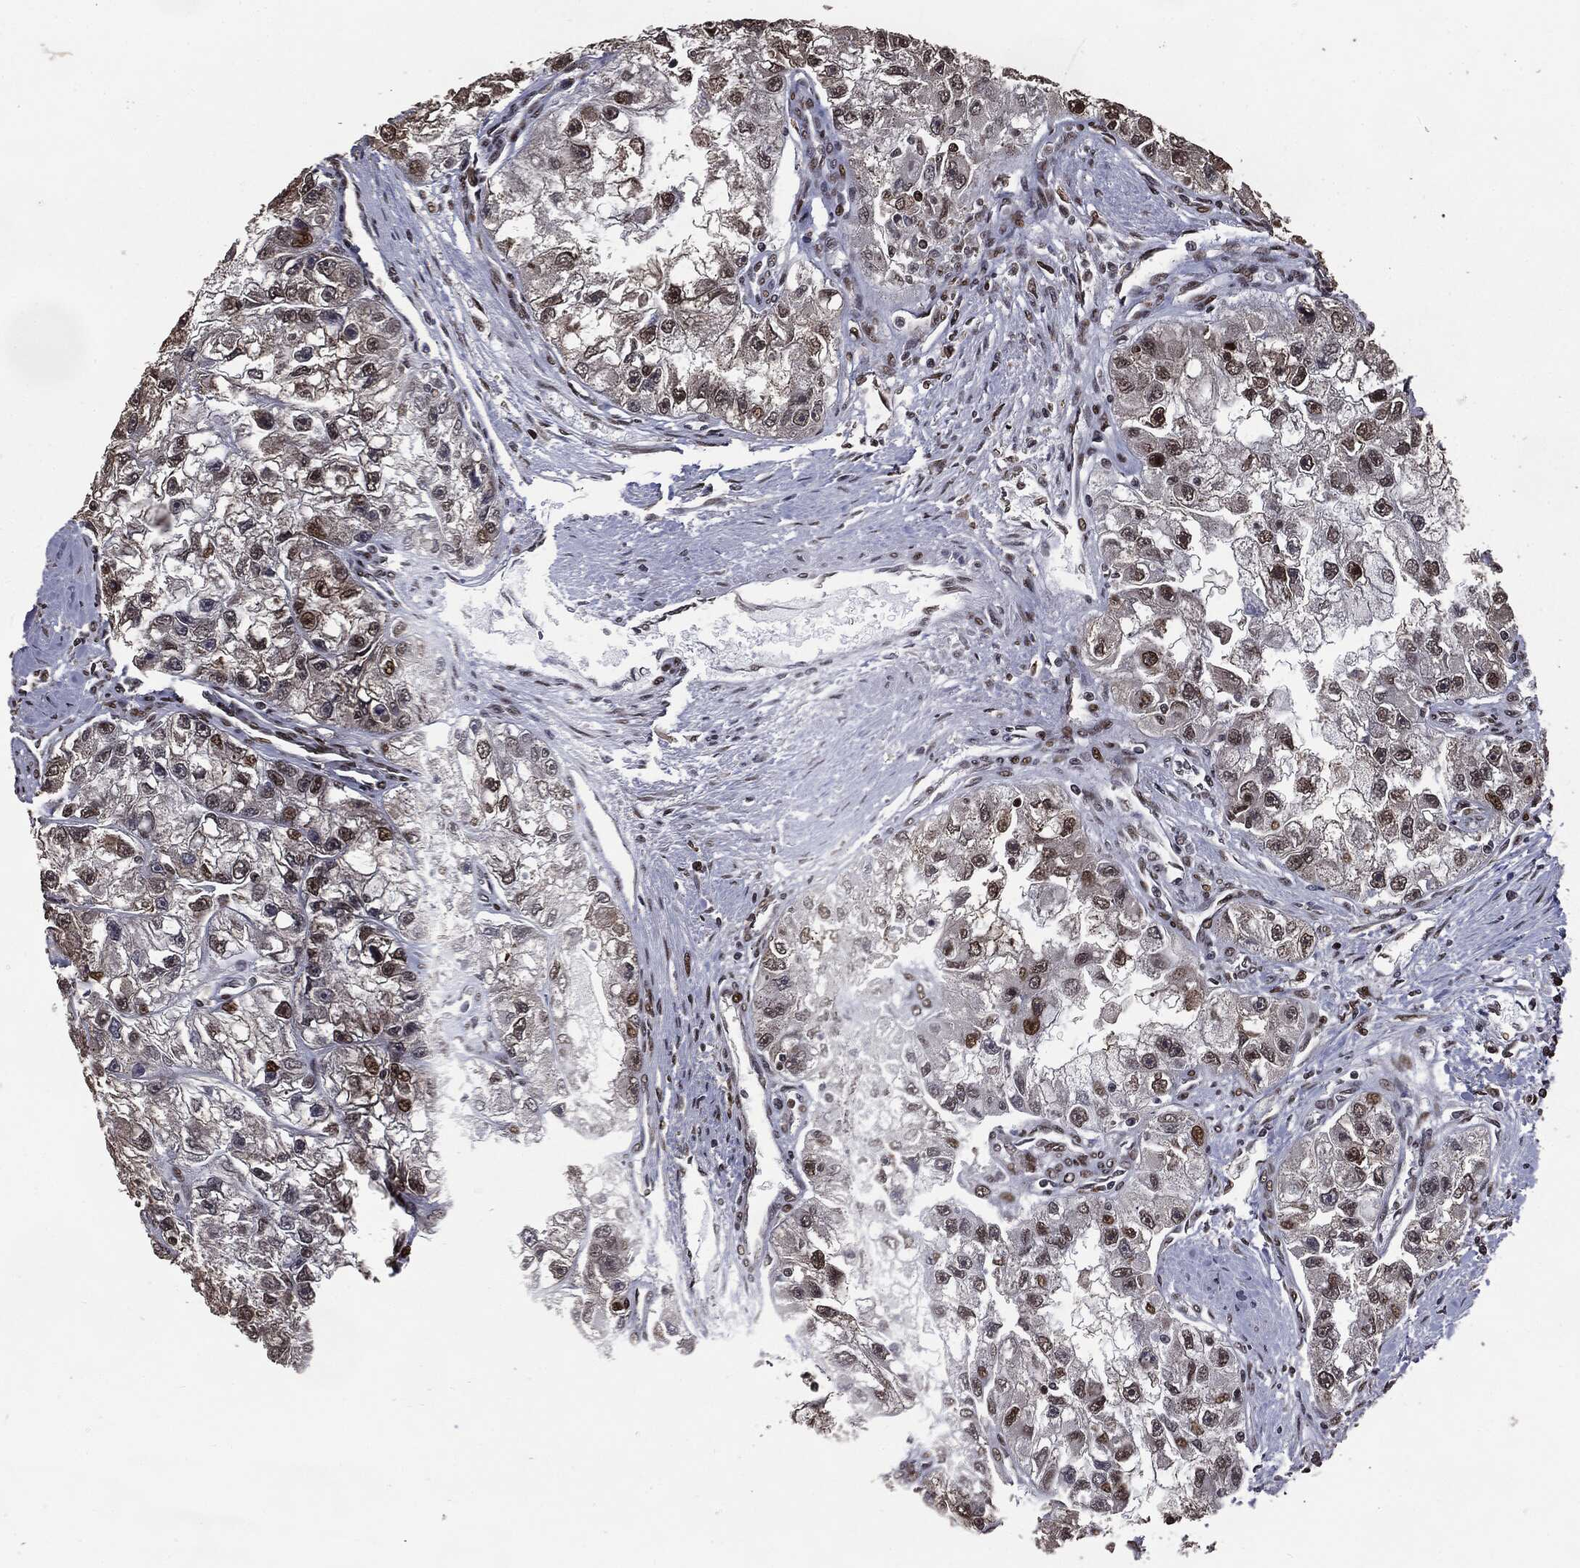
{"staining": {"intensity": "strong", "quantity": "25%-75%", "location": "nuclear"}, "tissue": "renal cancer", "cell_type": "Tumor cells", "image_type": "cancer", "snomed": [{"axis": "morphology", "description": "Adenocarcinoma, NOS"}, {"axis": "topography", "description": "Kidney"}], "caption": "Human renal adenocarcinoma stained for a protein (brown) exhibits strong nuclear positive expression in approximately 25%-75% of tumor cells.", "gene": "DVL2", "patient": {"sex": "male", "age": 63}}